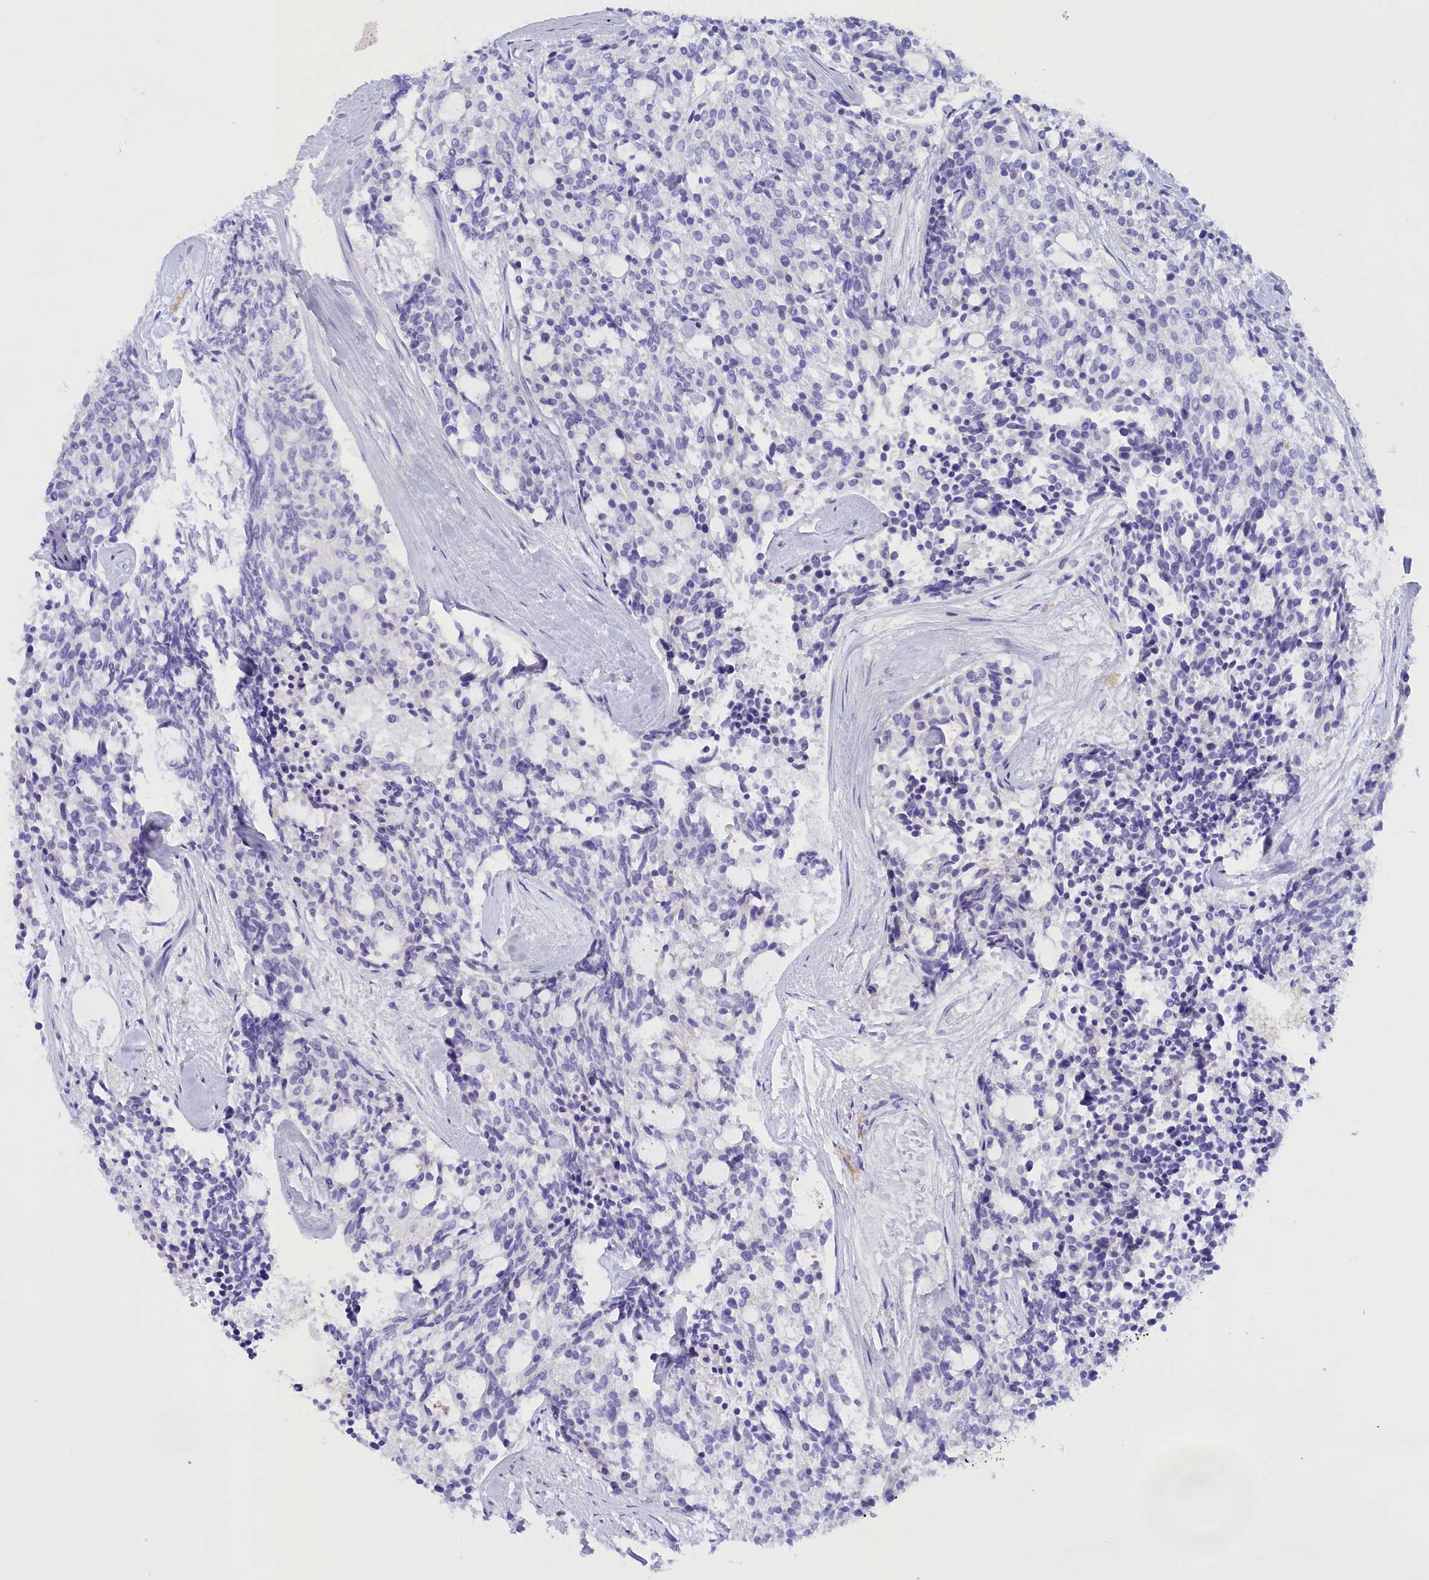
{"staining": {"intensity": "negative", "quantity": "none", "location": "none"}, "tissue": "carcinoid", "cell_type": "Tumor cells", "image_type": "cancer", "snomed": [{"axis": "morphology", "description": "Carcinoid, malignant, NOS"}, {"axis": "topography", "description": "Pancreas"}], "caption": "Tumor cells are negative for brown protein staining in carcinoid (malignant).", "gene": "PROK2", "patient": {"sex": "female", "age": 54}}